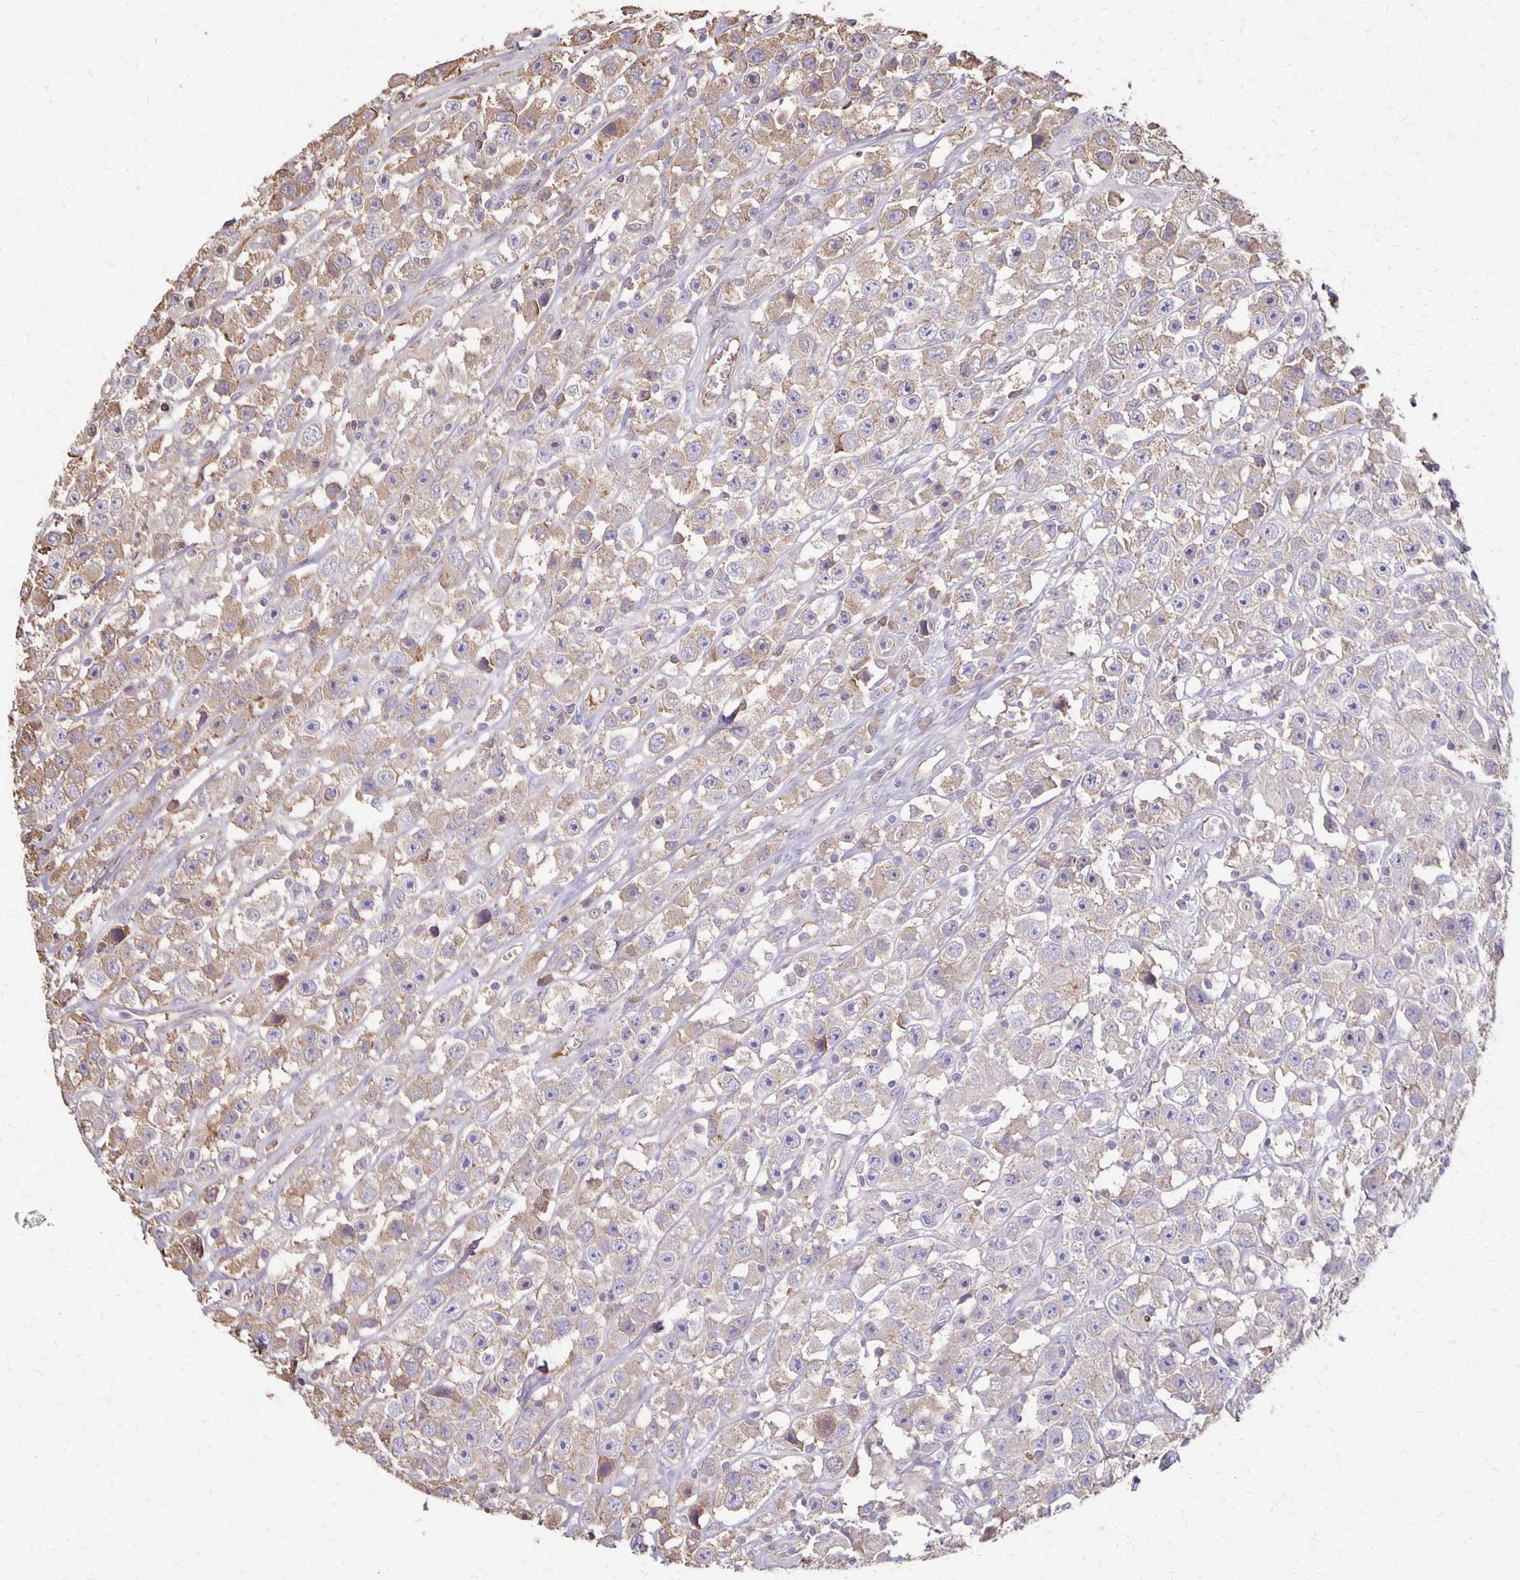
{"staining": {"intensity": "weak", "quantity": "25%-75%", "location": "cytoplasmic/membranous"}, "tissue": "testis cancer", "cell_type": "Tumor cells", "image_type": "cancer", "snomed": [{"axis": "morphology", "description": "Seminoma, NOS"}, {"axis": "topography", "description": "Testis"}], "caption": "Immunohistochemistry of human testis cancer (seminoma) demonstrates low levels of weak cytoplasmic/membranous expression in about 25%-75% of tumor cells.", "gene": "PROM2", "patient": {"sex": "male", "age": 45}}